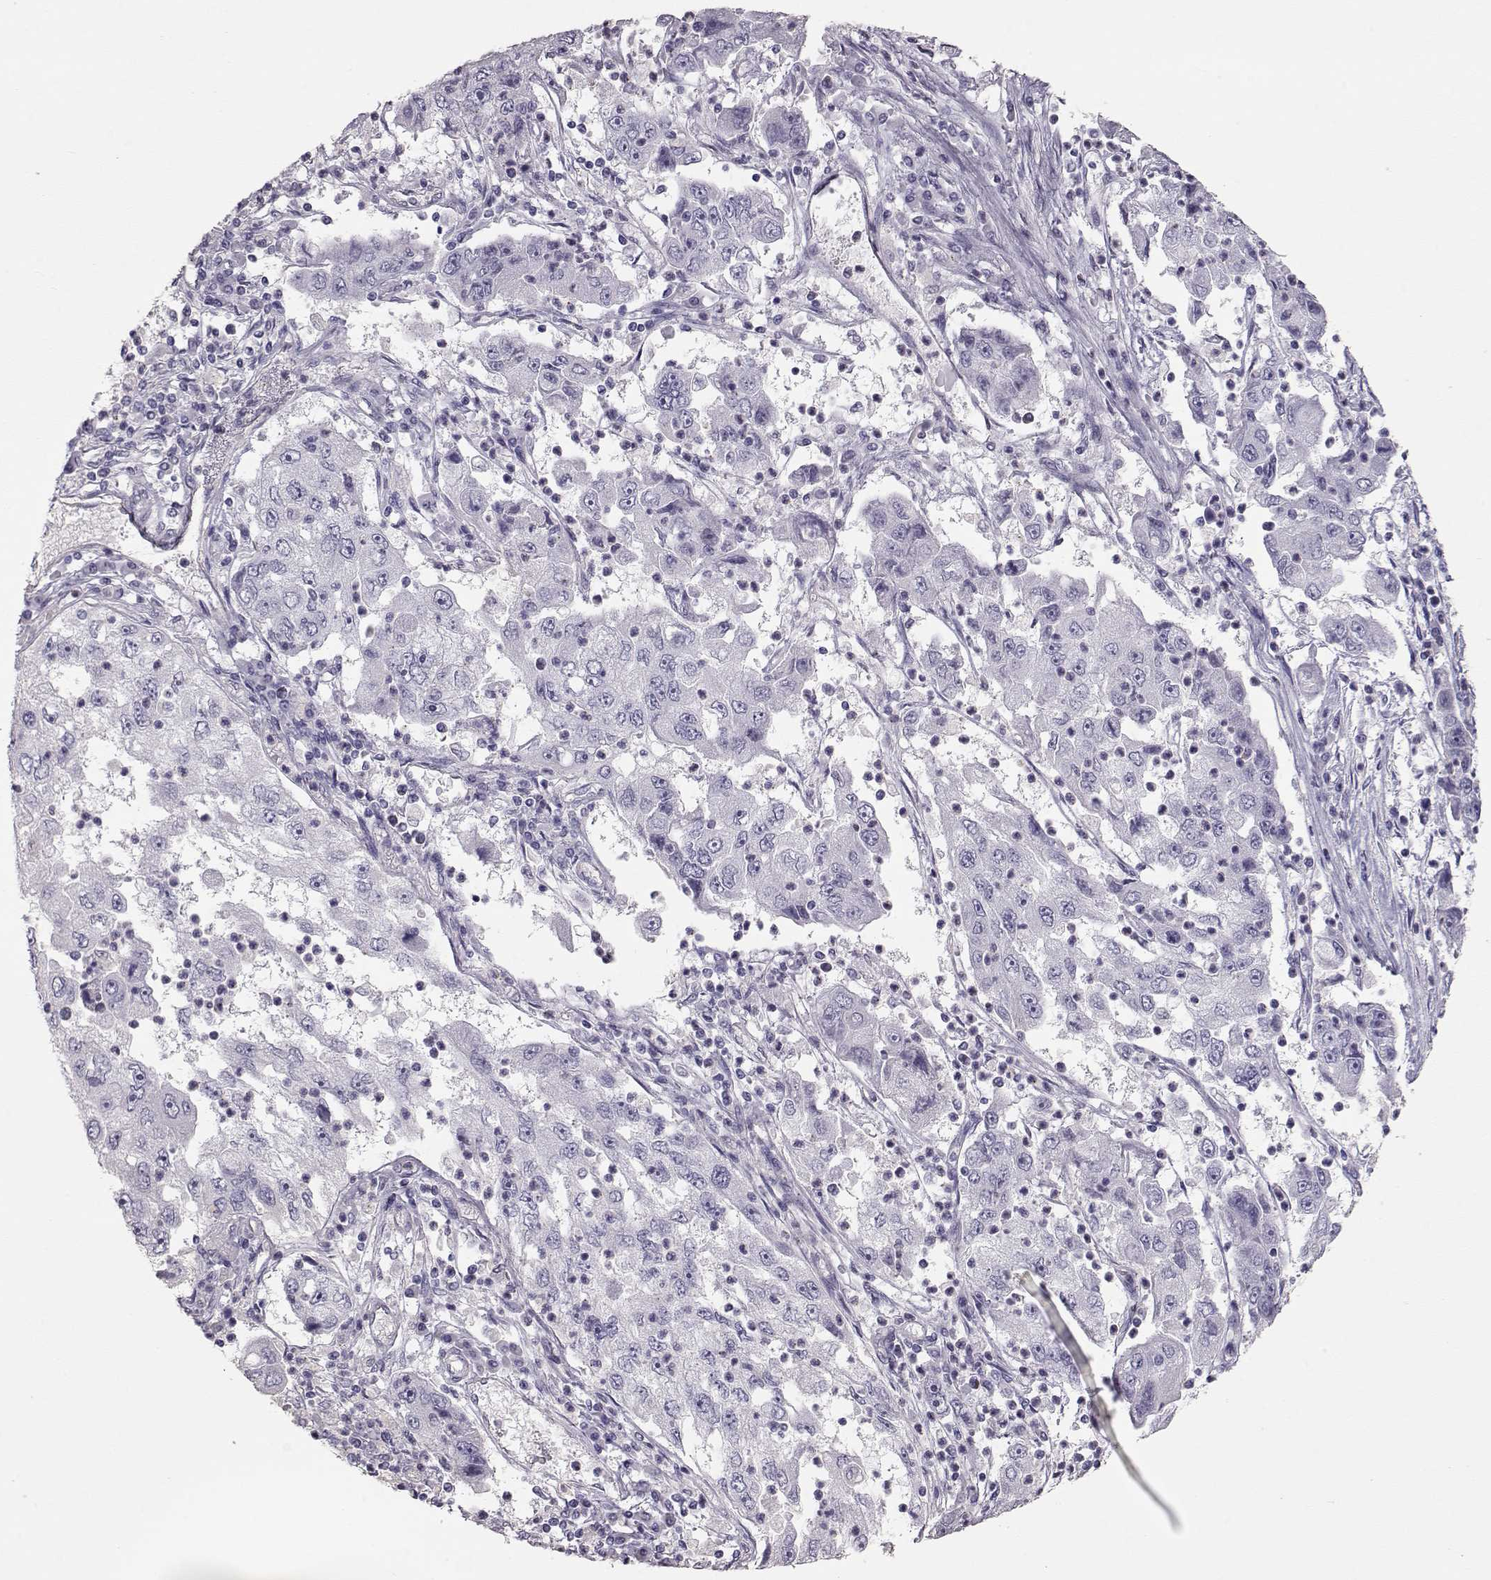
{"staining": {"intensity": "negative", "quantity": "none", "location": "none"}, "tissue": "cervical cancer", "cell_type": "Tumor cells", "image_type": "cancer", "snomed": [{"axis": "morphology", "description": "Squamous cell carcinoma, NOS"}, {"axis": "topography", "description": "Cervix"}], "caption": "Tumor cells show no significant protein expression in cervical squamous cell carcinoma. (DAB immunohistochemistry visualized using brightfield microscopy, high magnification).", "gene": "SLC18A1", "patient": {"sex": "female", "age": 36}}